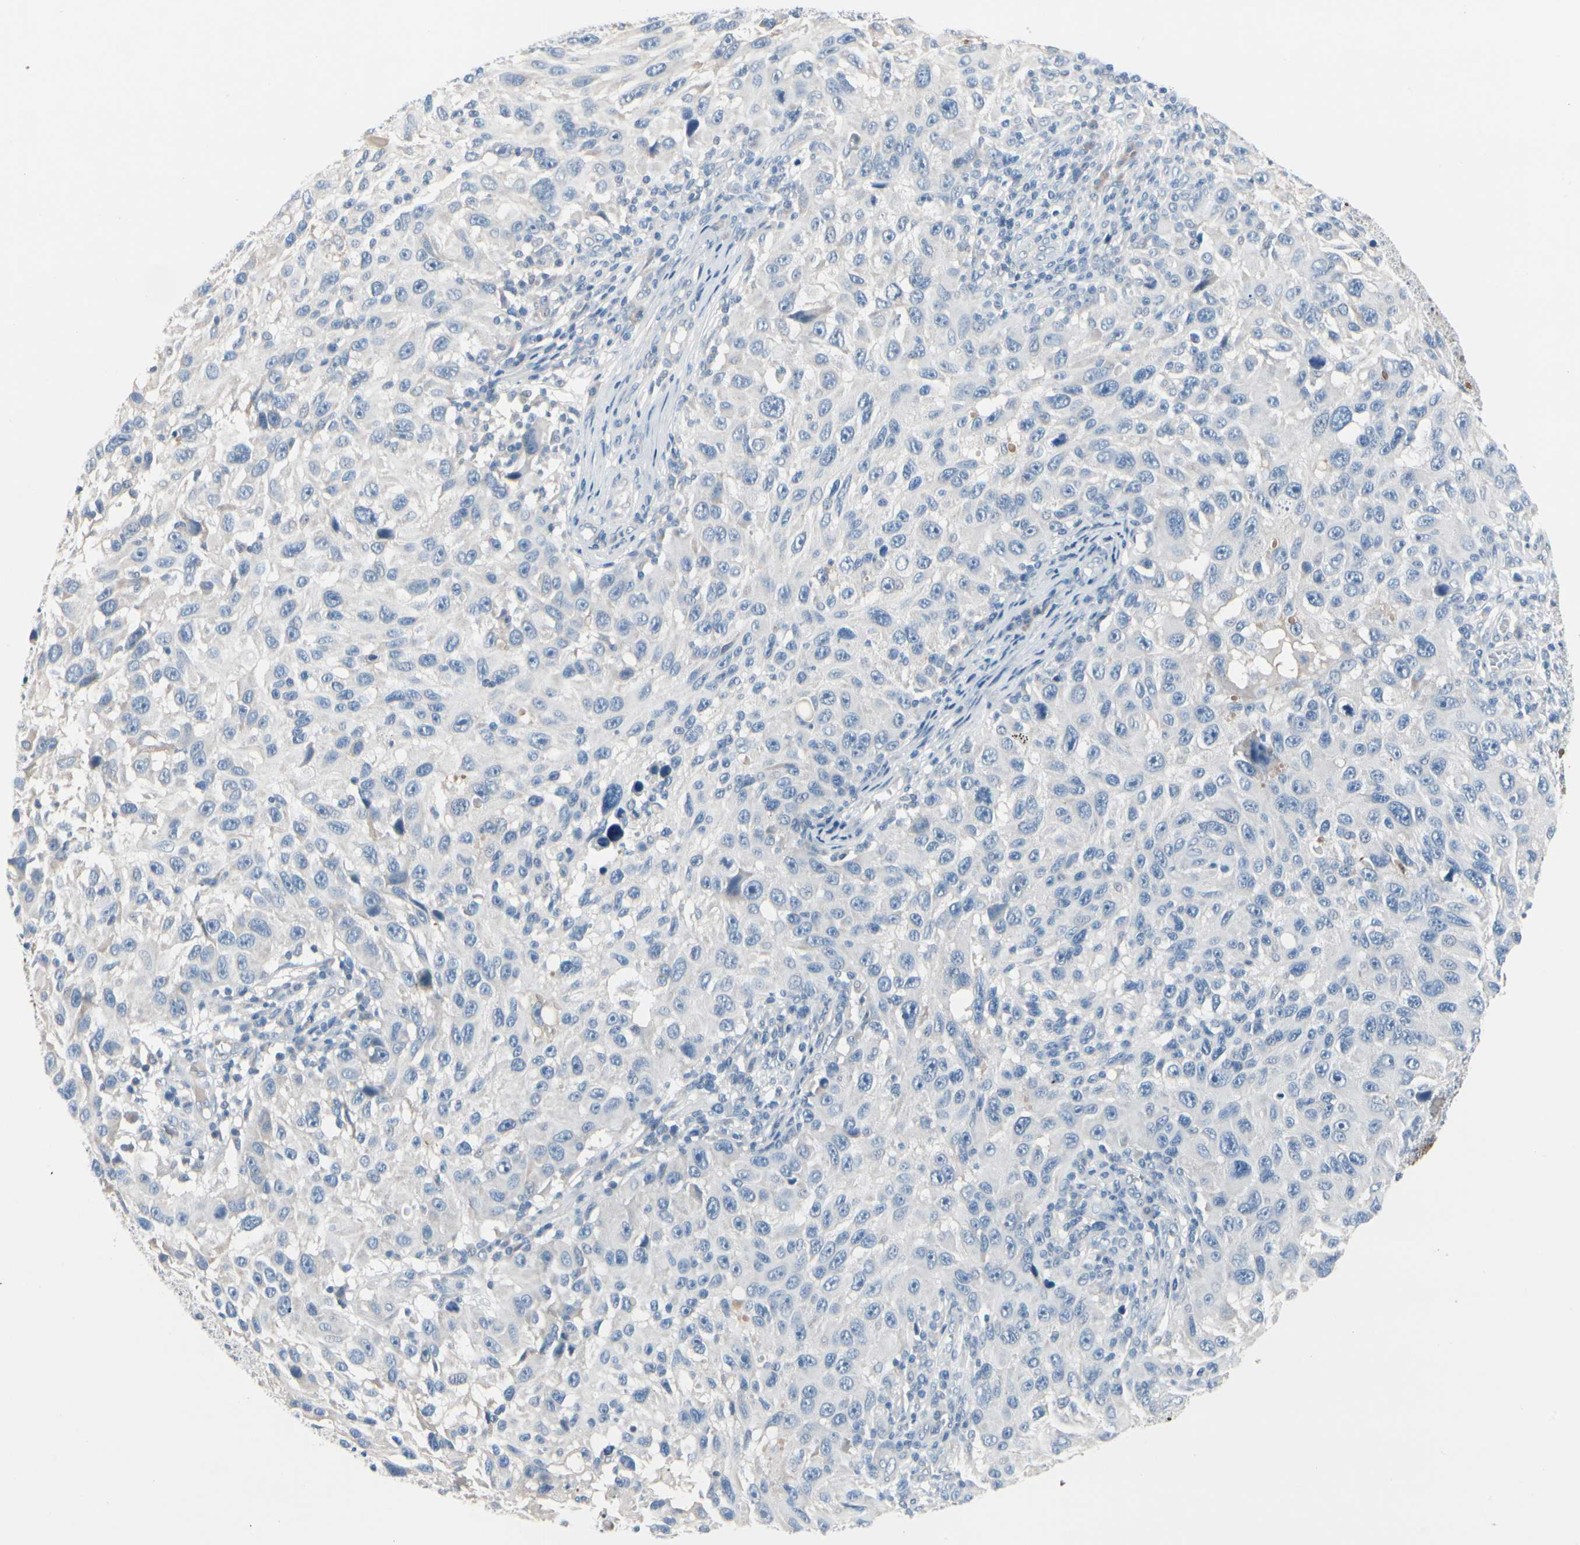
{"staining": {"intensity": "negative", "quantity": "none", "location": "none"}, "tissue": "melanoma", "cell_type": "Tumor cells", "image_type": "cancer", "snomed": [{"axis": "morphology", "description": "Malignant melanoma, NOS"}, {"axis": "topography", "description": "Skin"}], "caption": "Immunohistochemistry of malignant melanoma reveals no staining in tumor cells.", "gene": "PGR", "patient": {"sex": "male", "age": 53}}